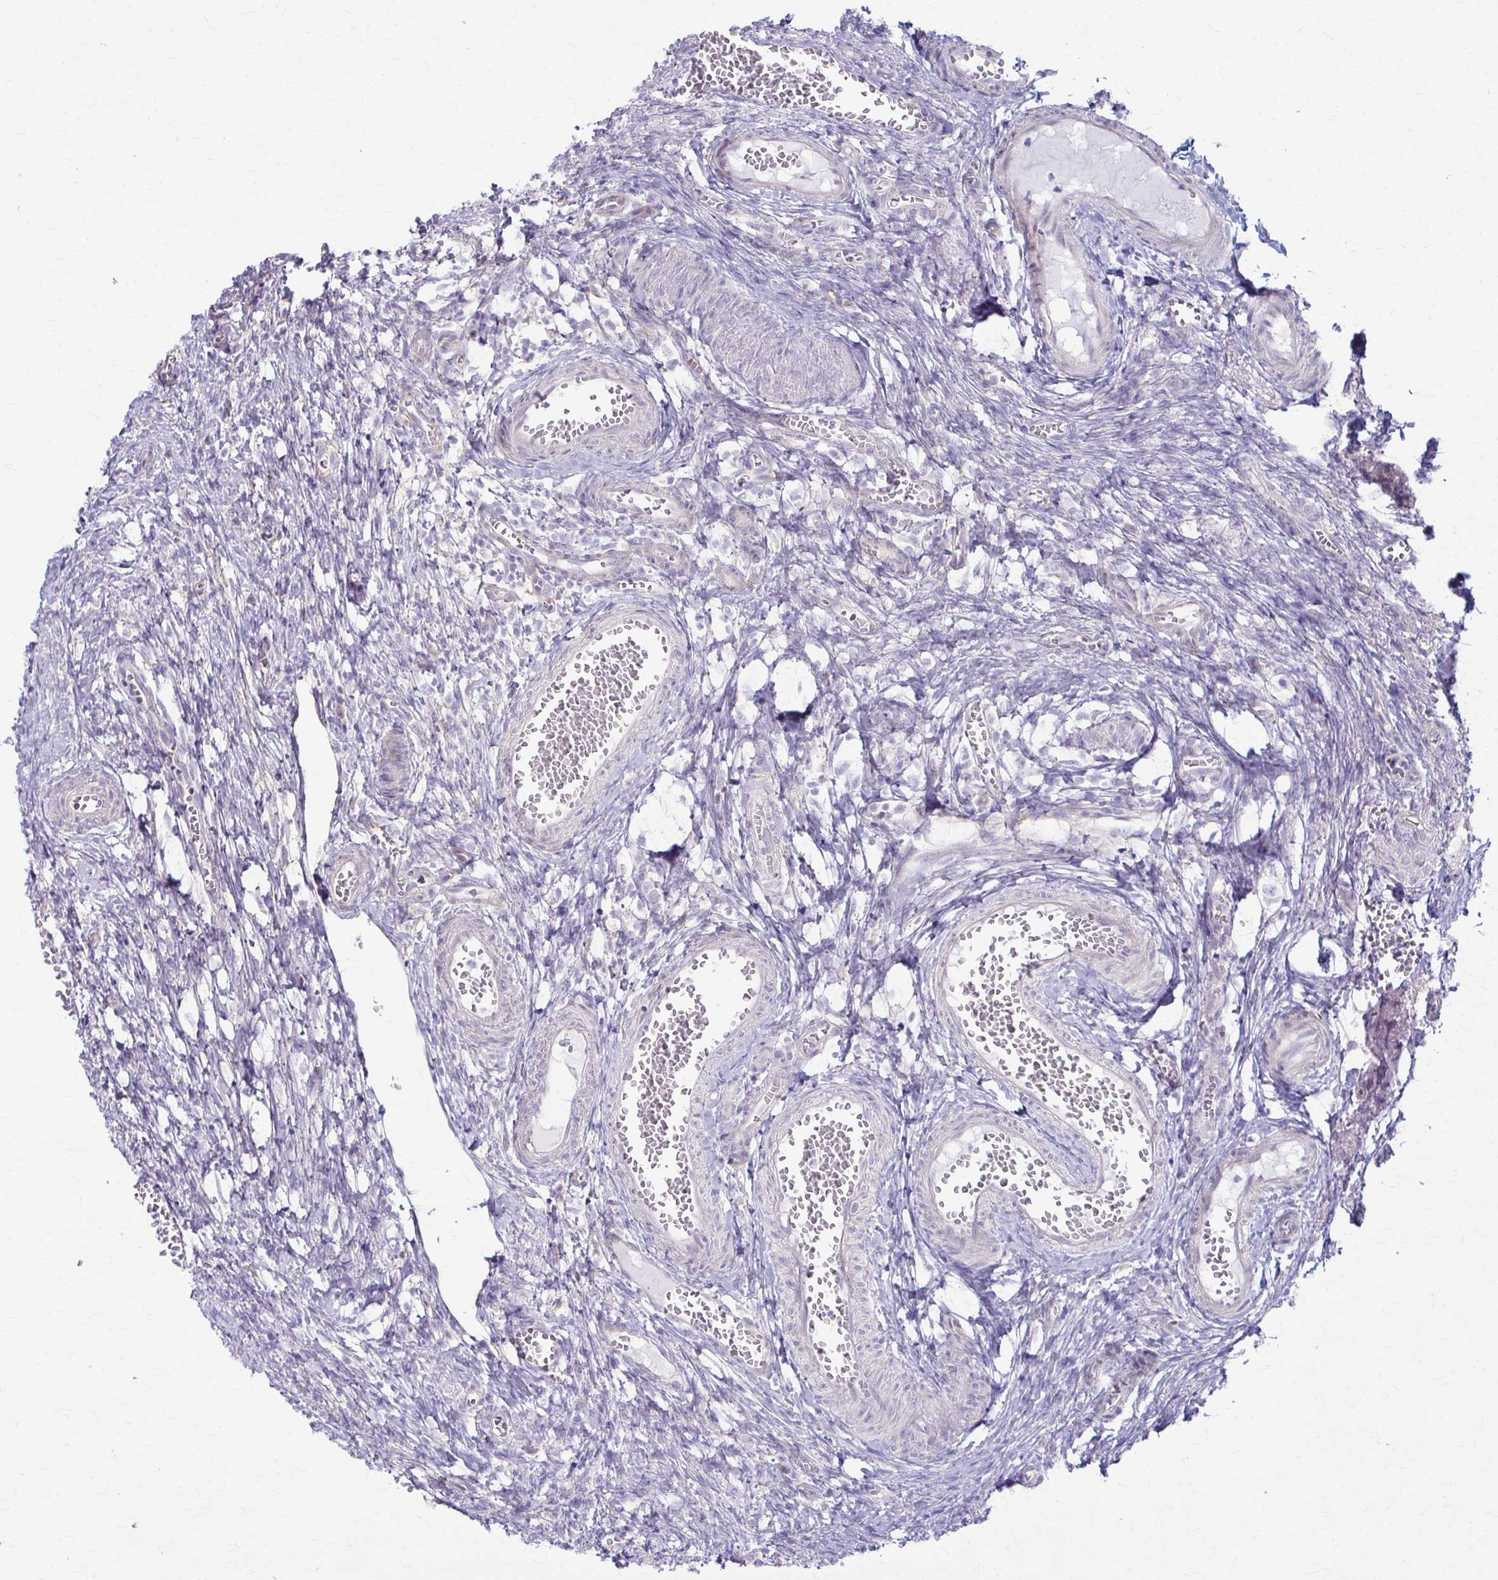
{"staining": {"intensity": "negative", "quantity": "none", "location": "none"}, "tissue": "ovary", "cell_type": "Ovarian stroma cells", "image_type": "normal", "snomed": [{"axis": "morphology", "description": "Normal tissue, NOS"}, {"axis": "topography", "description": "Ovary"}], "caption": "Ovarian stroma cells are negative for protein expression in unremarkable human ovary.", "gene": "PRKRA", "patient": {"sex": "female", "age": 41}}